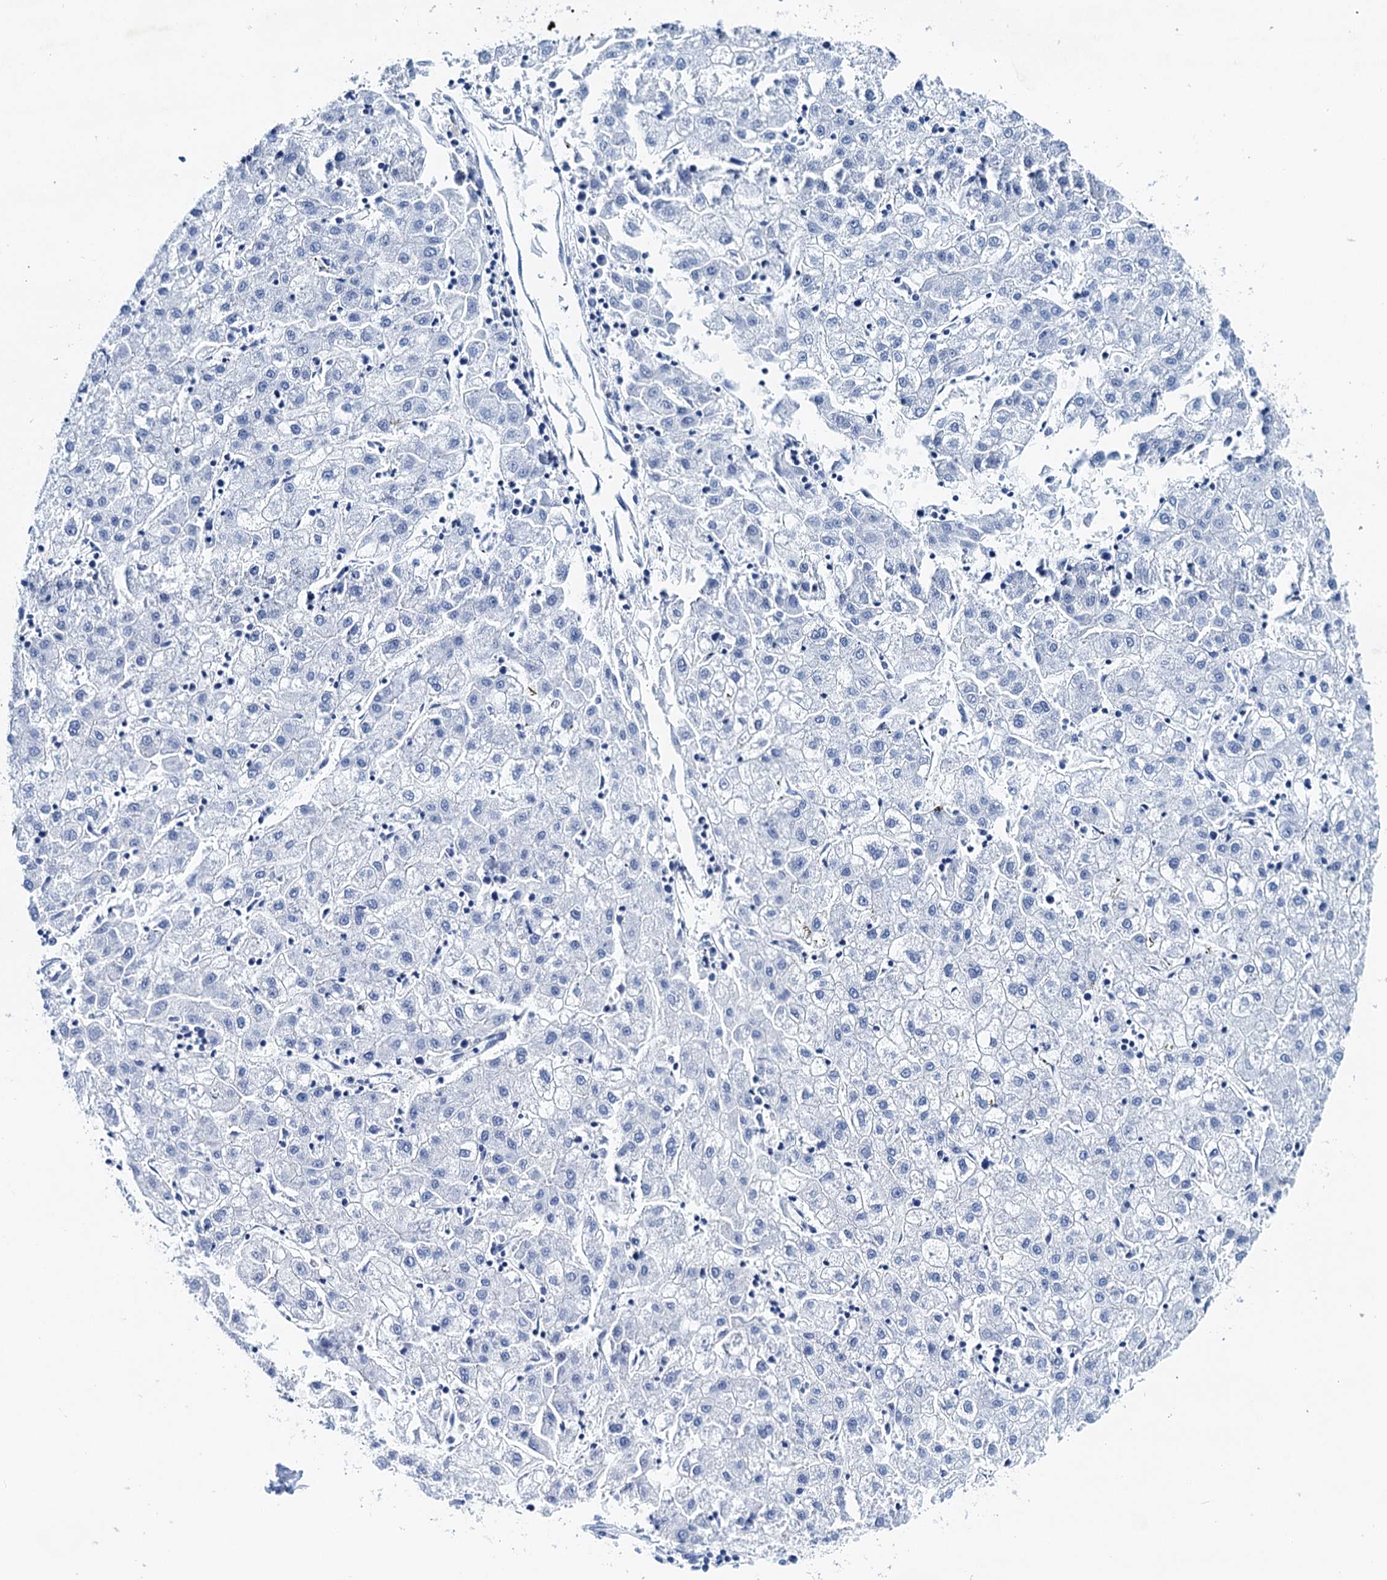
{"staining": {"intensity": "negative", "quantity": "none", "location": "none"}, "tissue": "liver cancer", "cell_type": "Tumor cells", "image_type": "cancer", "snomed": [{"axis": "morphology", "description": "Carcinoma, Hepatocellular, NOS"}, {"axis": "topography", "description": "Liver"}], "caption": "The image reveals no significant positivity in tumor cells of liver cancer (hepatocellular carcinoma).", "gene": "NLRP10", "patient": {"sex": "male", "age": 72}}